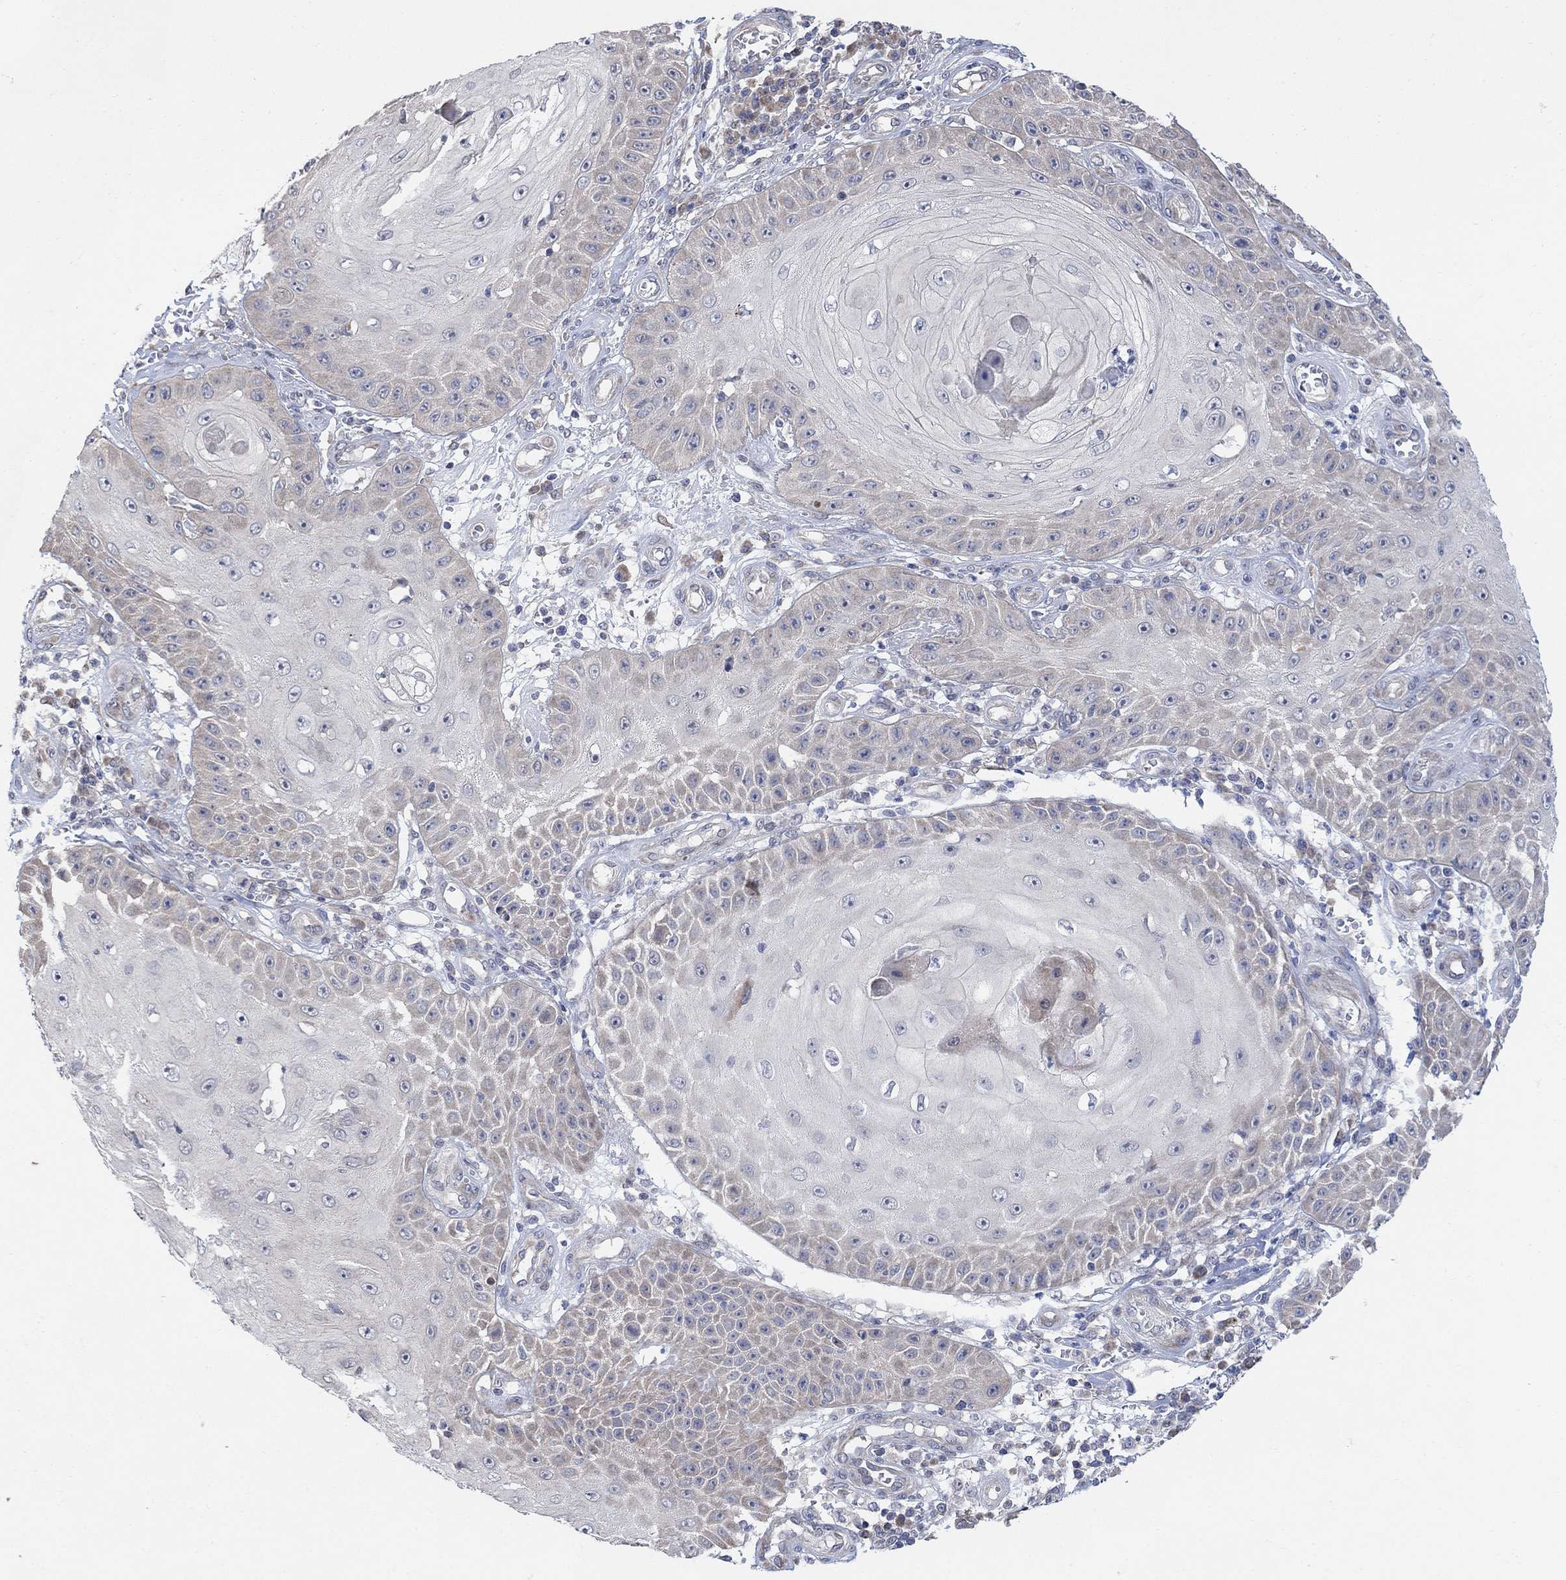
{"staining": {"intensity": "negative", "quantity": "none", "location": "none"}, "tissue": "skin cancer", "cell_type": "Tumor cells", "image_type": "cancer", "snomed": [{"axis": "morphology", "description": "Squamous cell carcinoma, NOS"}, {"axis": "topography", "description": "Skin"}], "caption": "Immunohistochemistry histopathology image of human skin cancer (squamous cell carcinoma) stained for a protein (brown), which shows no staining in tumor cells.", "gene": "CNTF", "patient": {"sex": "male", "age": 70}}